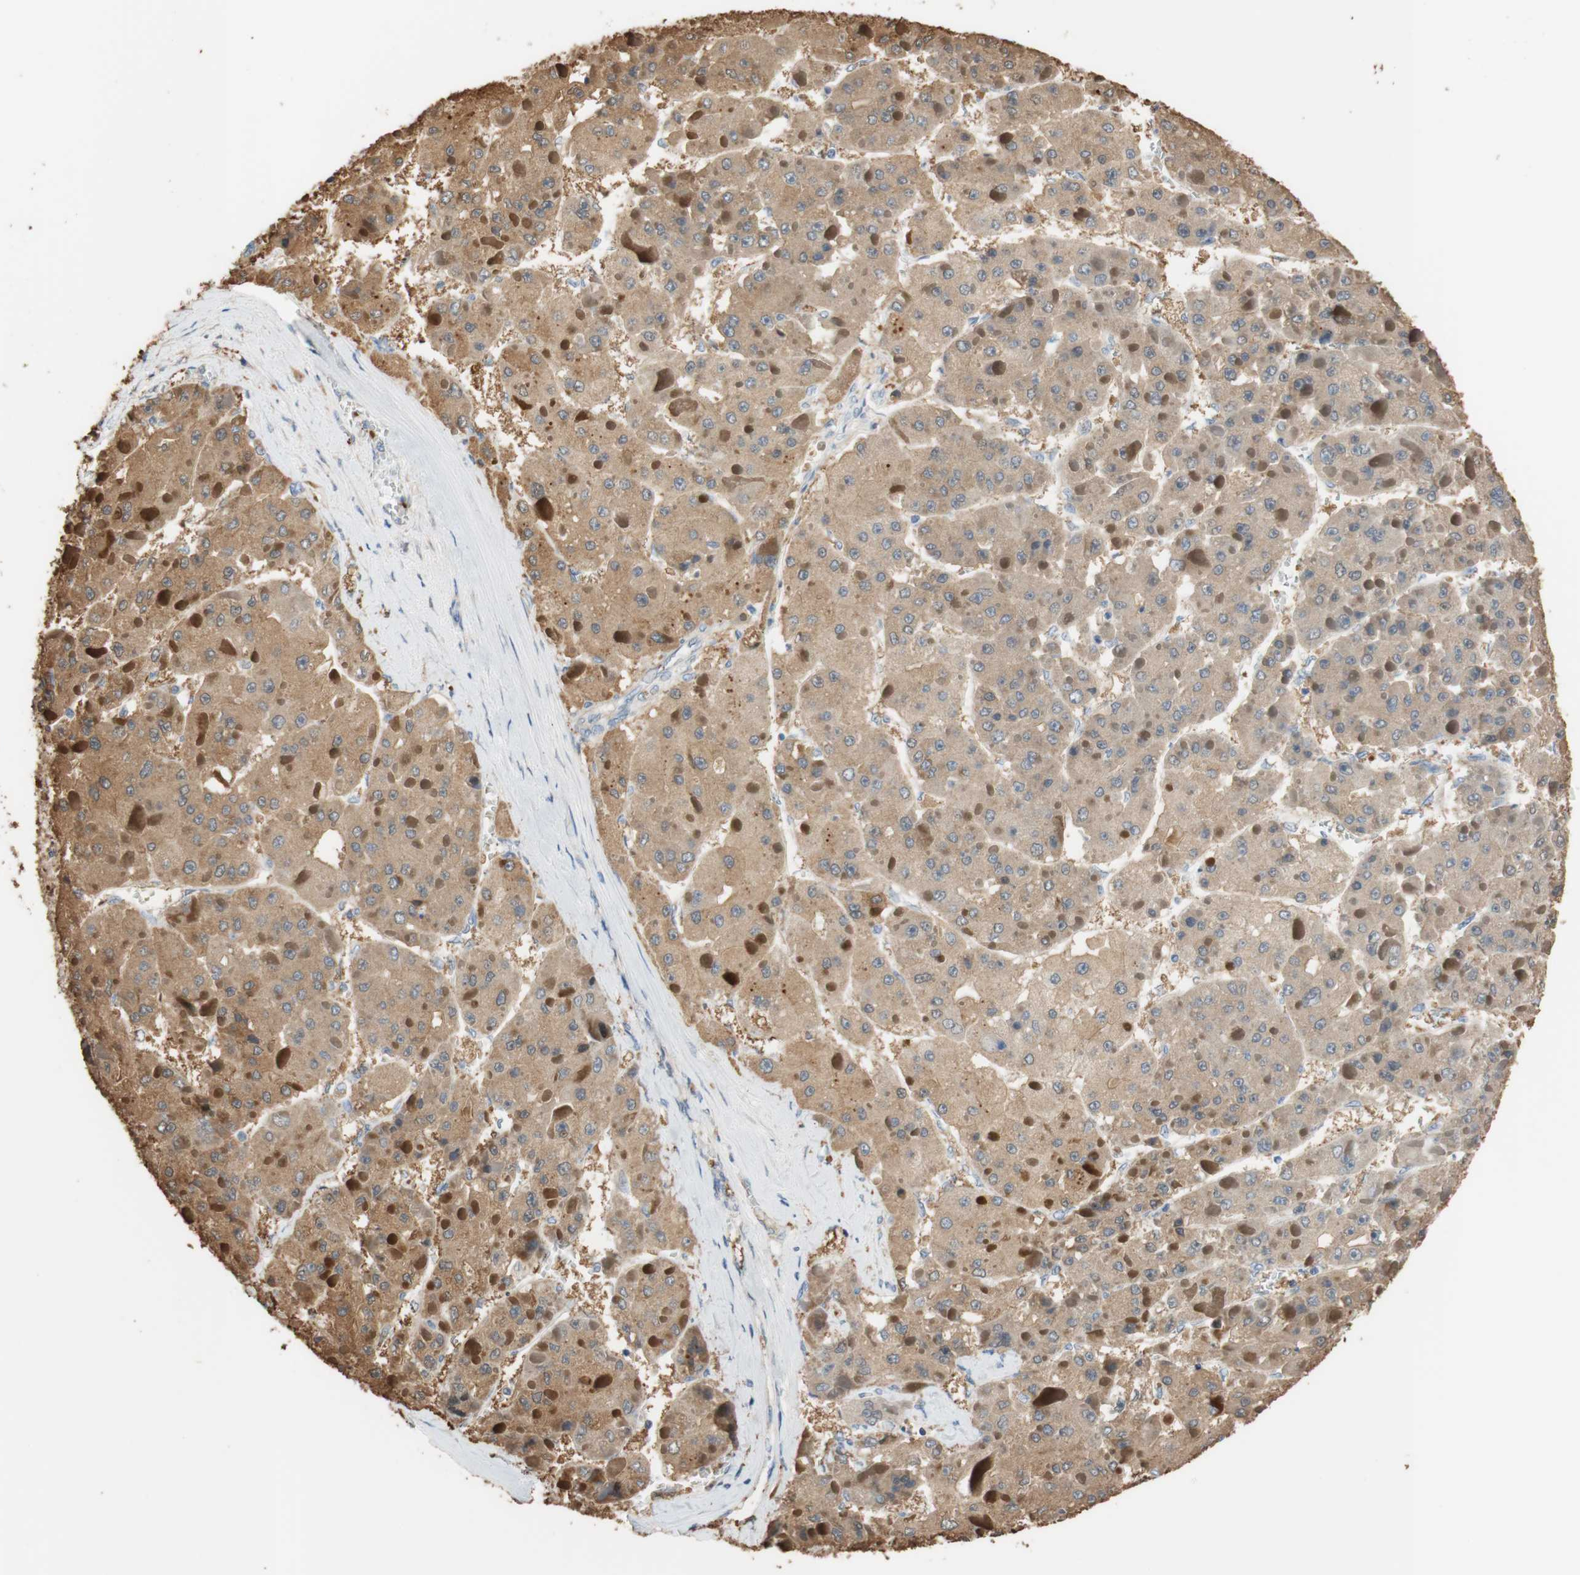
{"staining": {"intensity": "moderate", "quantity": "25%-75%", "location": "cytoplasmic/membranous"}, "tissue": "liver cancer", "cell_type": "Tumor cells", "image_type": "cancer", "snomed": [{"axis": "morphology", "description": "Carcinoma, Hepatocellular, NOS"}, {"axis": "topography", "description": "Liver"}], "caption": "IHC of human liver cancer reveals medium levels of moderate cytoplasmic/membranous staining in about 25%-75% of tumor cells. The protein is stained brown, and the nuclei are stained in blue (DAB (3,3'-diaminobenzidine) IHC with brightfield microscopy, high magnification).", "gene": "ALDH1A2", "patient": {"sex": "female", "age": 73}}